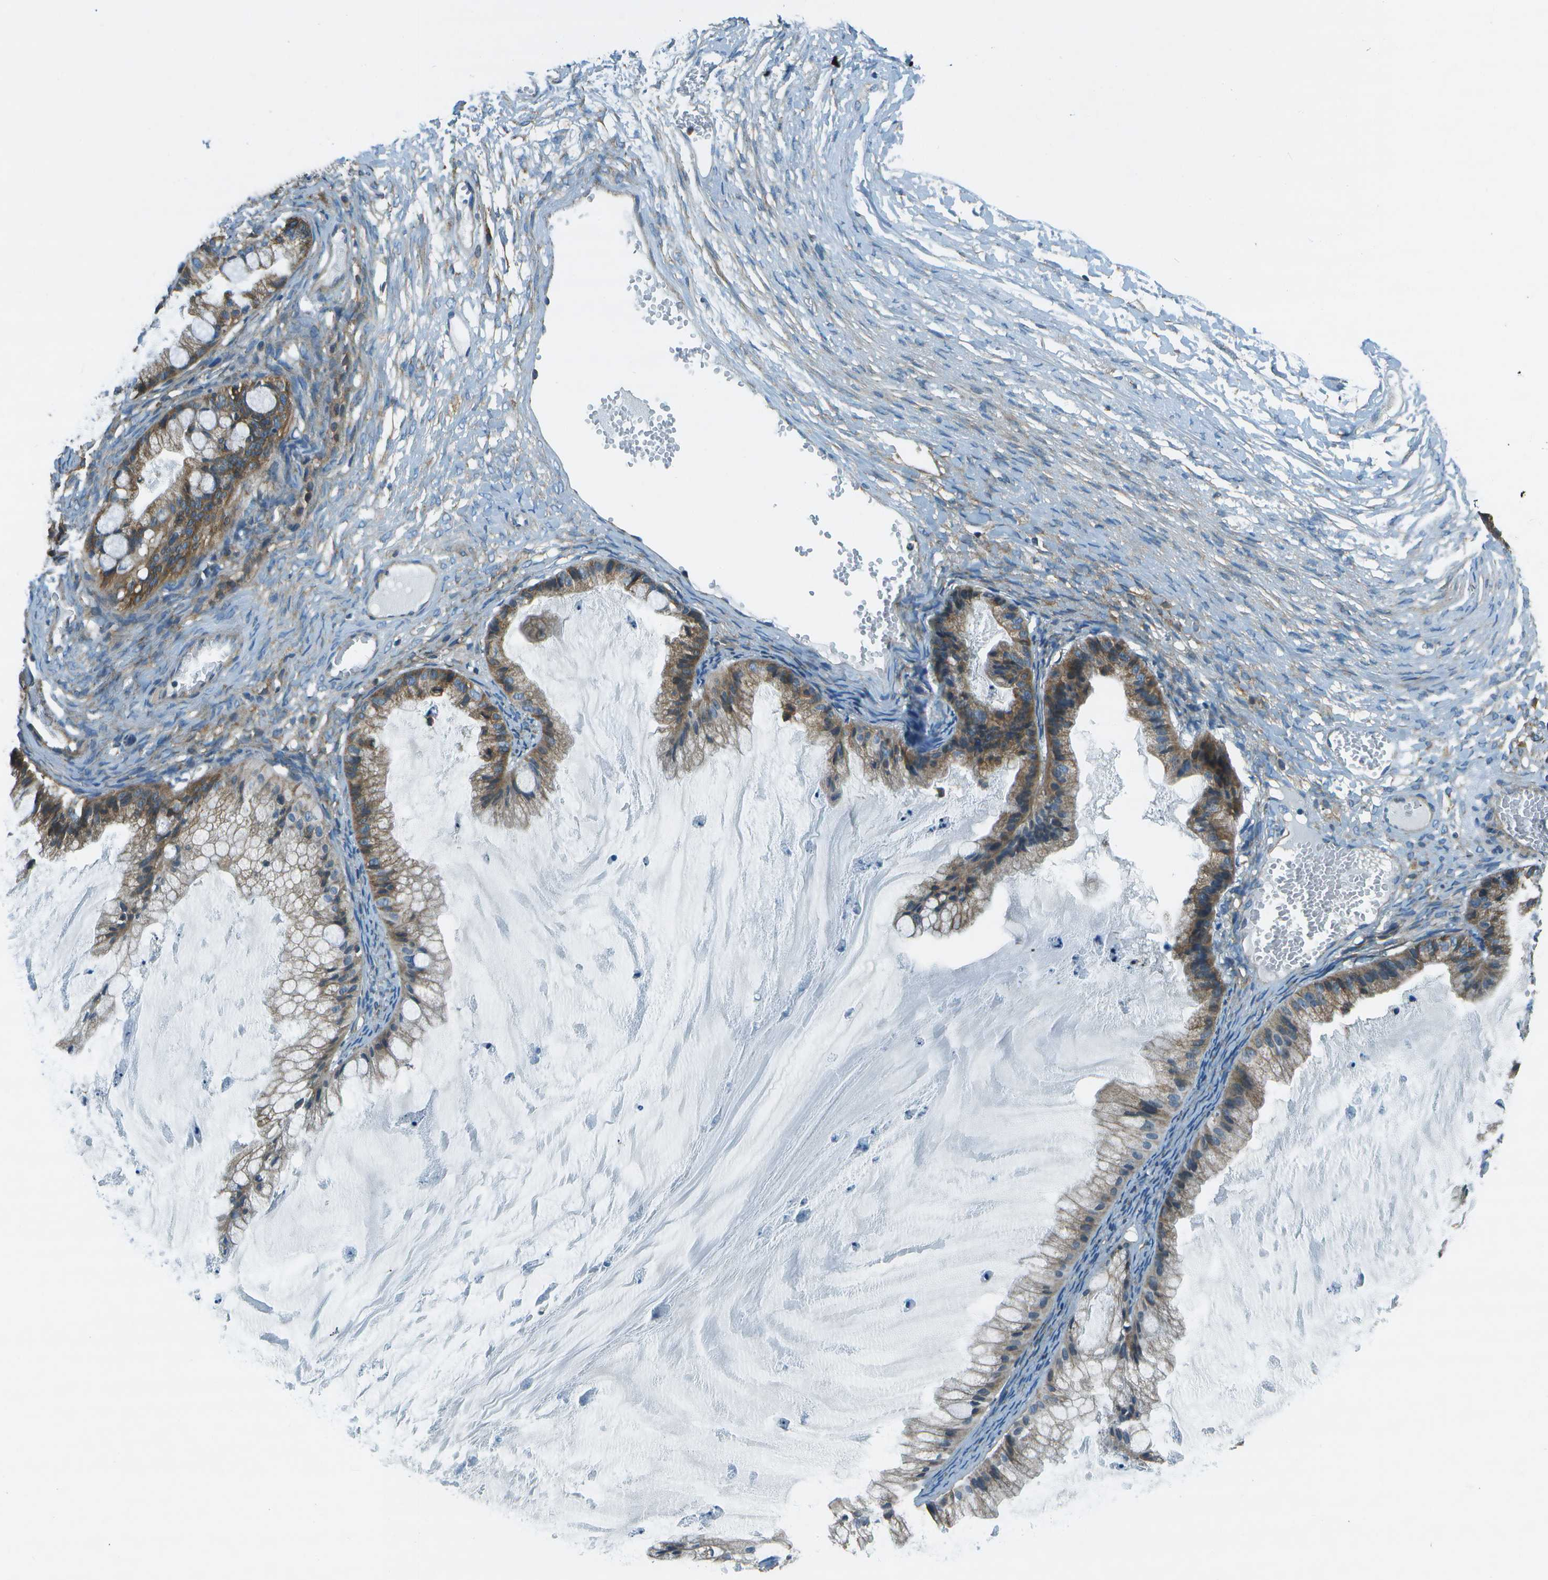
{"staining": {"intensity": "moderate", "quantity": ">75%", "location": "cytoplasmic/membranous"}, "tissue": "ovarian cancer", "cell_type": "Tumor cells", "image_type": "cancer", "snomed": [{"axis": "morphology", "description": "Cystadenocarcinoma, mucinous, NOS"}, {"axis": "topography", "description": "Ovary"}], "caption": "This image exhibits ovarian cancer stained with IHC to label a protein in brown. The cytoplasmic/membranous of tumor cells show moderate positivity for the protein. Nuclei are counter-stained blue.", "gene": "TMEM51", "patient": {"sex": "female", "age": 57}}